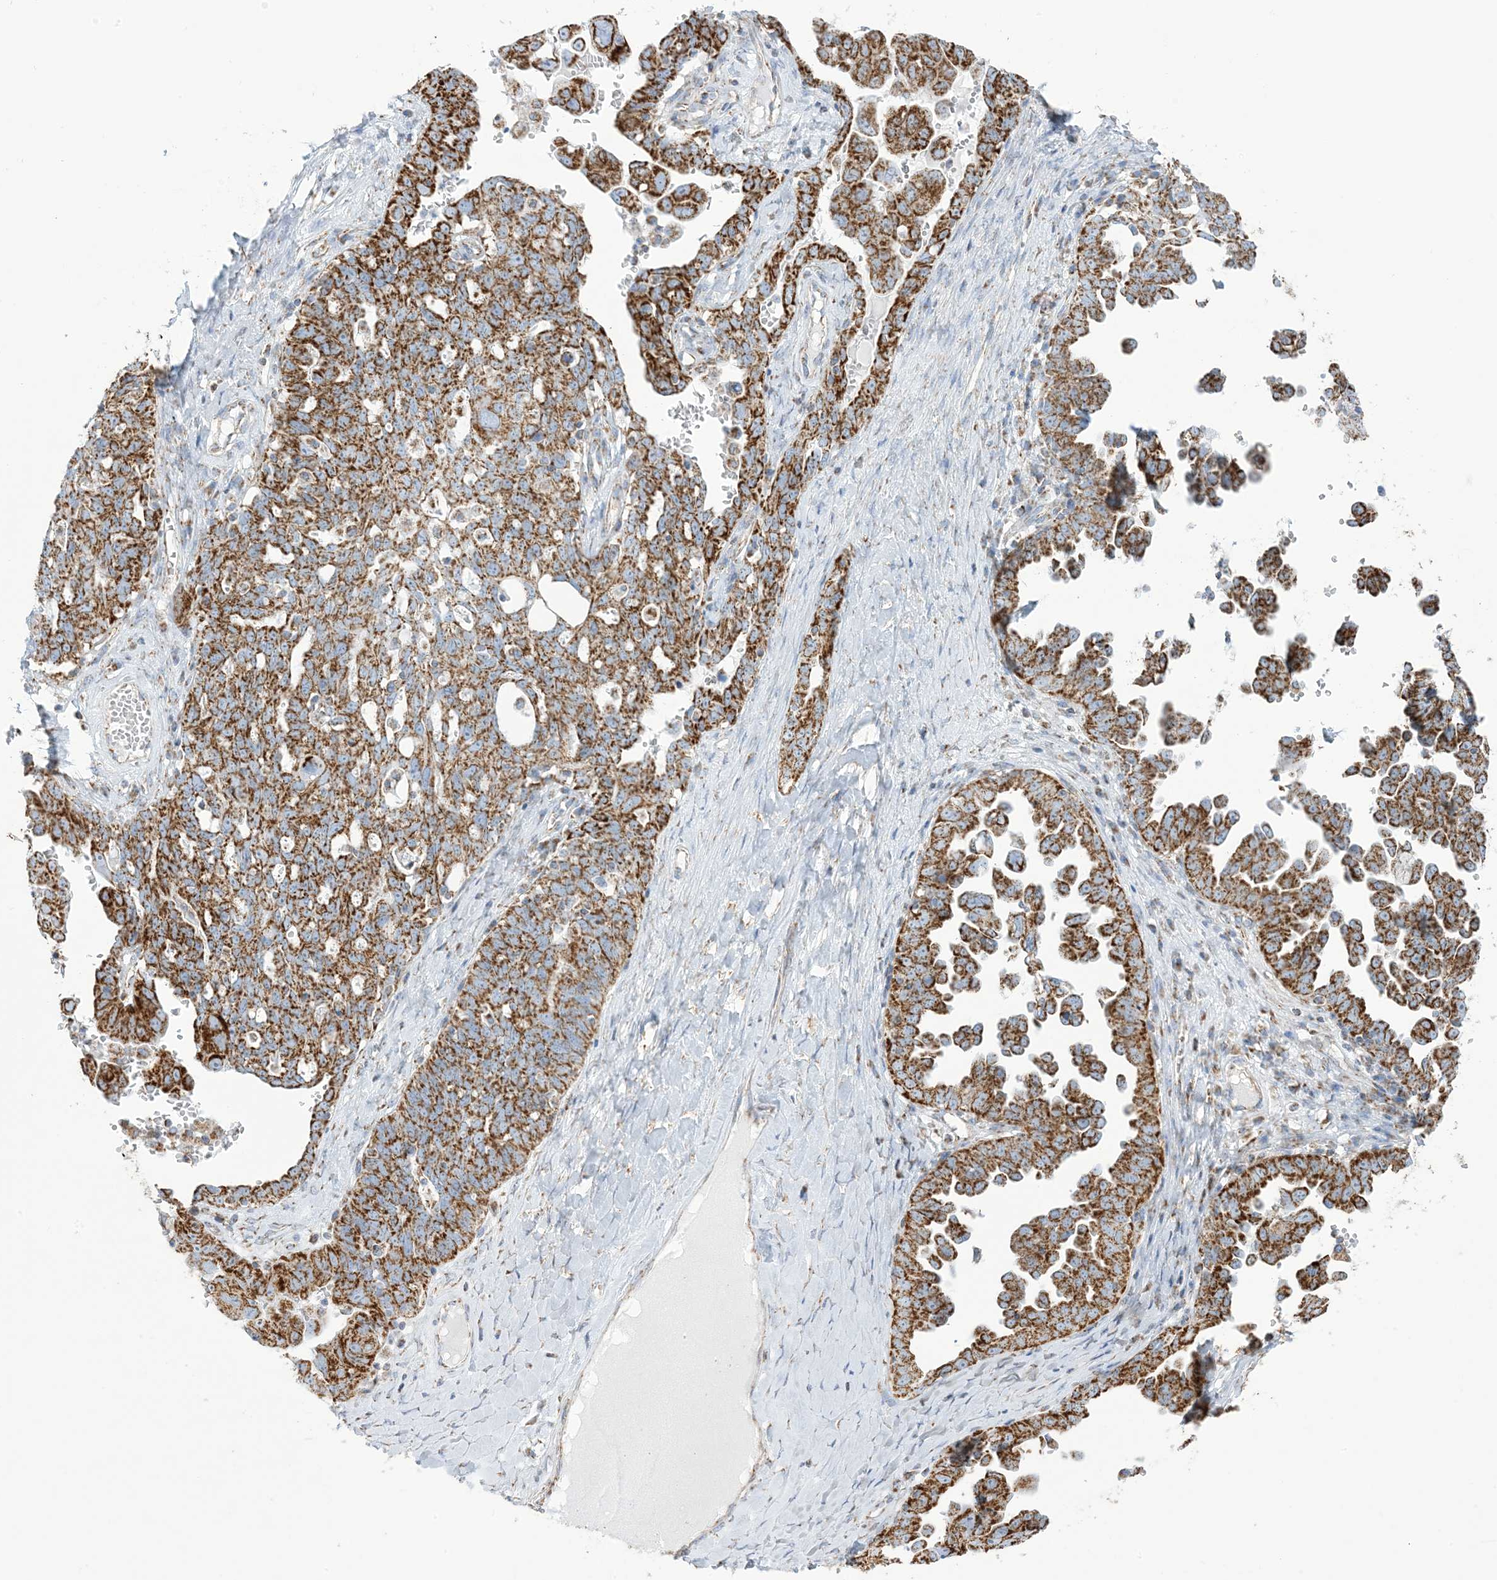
{"staining": {"intensity": "strong", "quantity": ">75%", "location": "cytoplasmic/membranous"}, "tissue": "ovarian cancer", "cell_type": "Tumor cells", "image_type": "cancer", "snomed": [{"axis": "morphology", "description": "Carcinoma, endometroid"}, {"axis": "topography", "description": "Ovary"}], "caption": "DAB immunohistochemical staining of ovarian cancer (endometroid carcinoma) displays strong cytoplasmic/membranous protein staining in approximately >75% of tumor cells.", "gene": "SAMM50", "patient": {"sex": "female", "age": 62}}